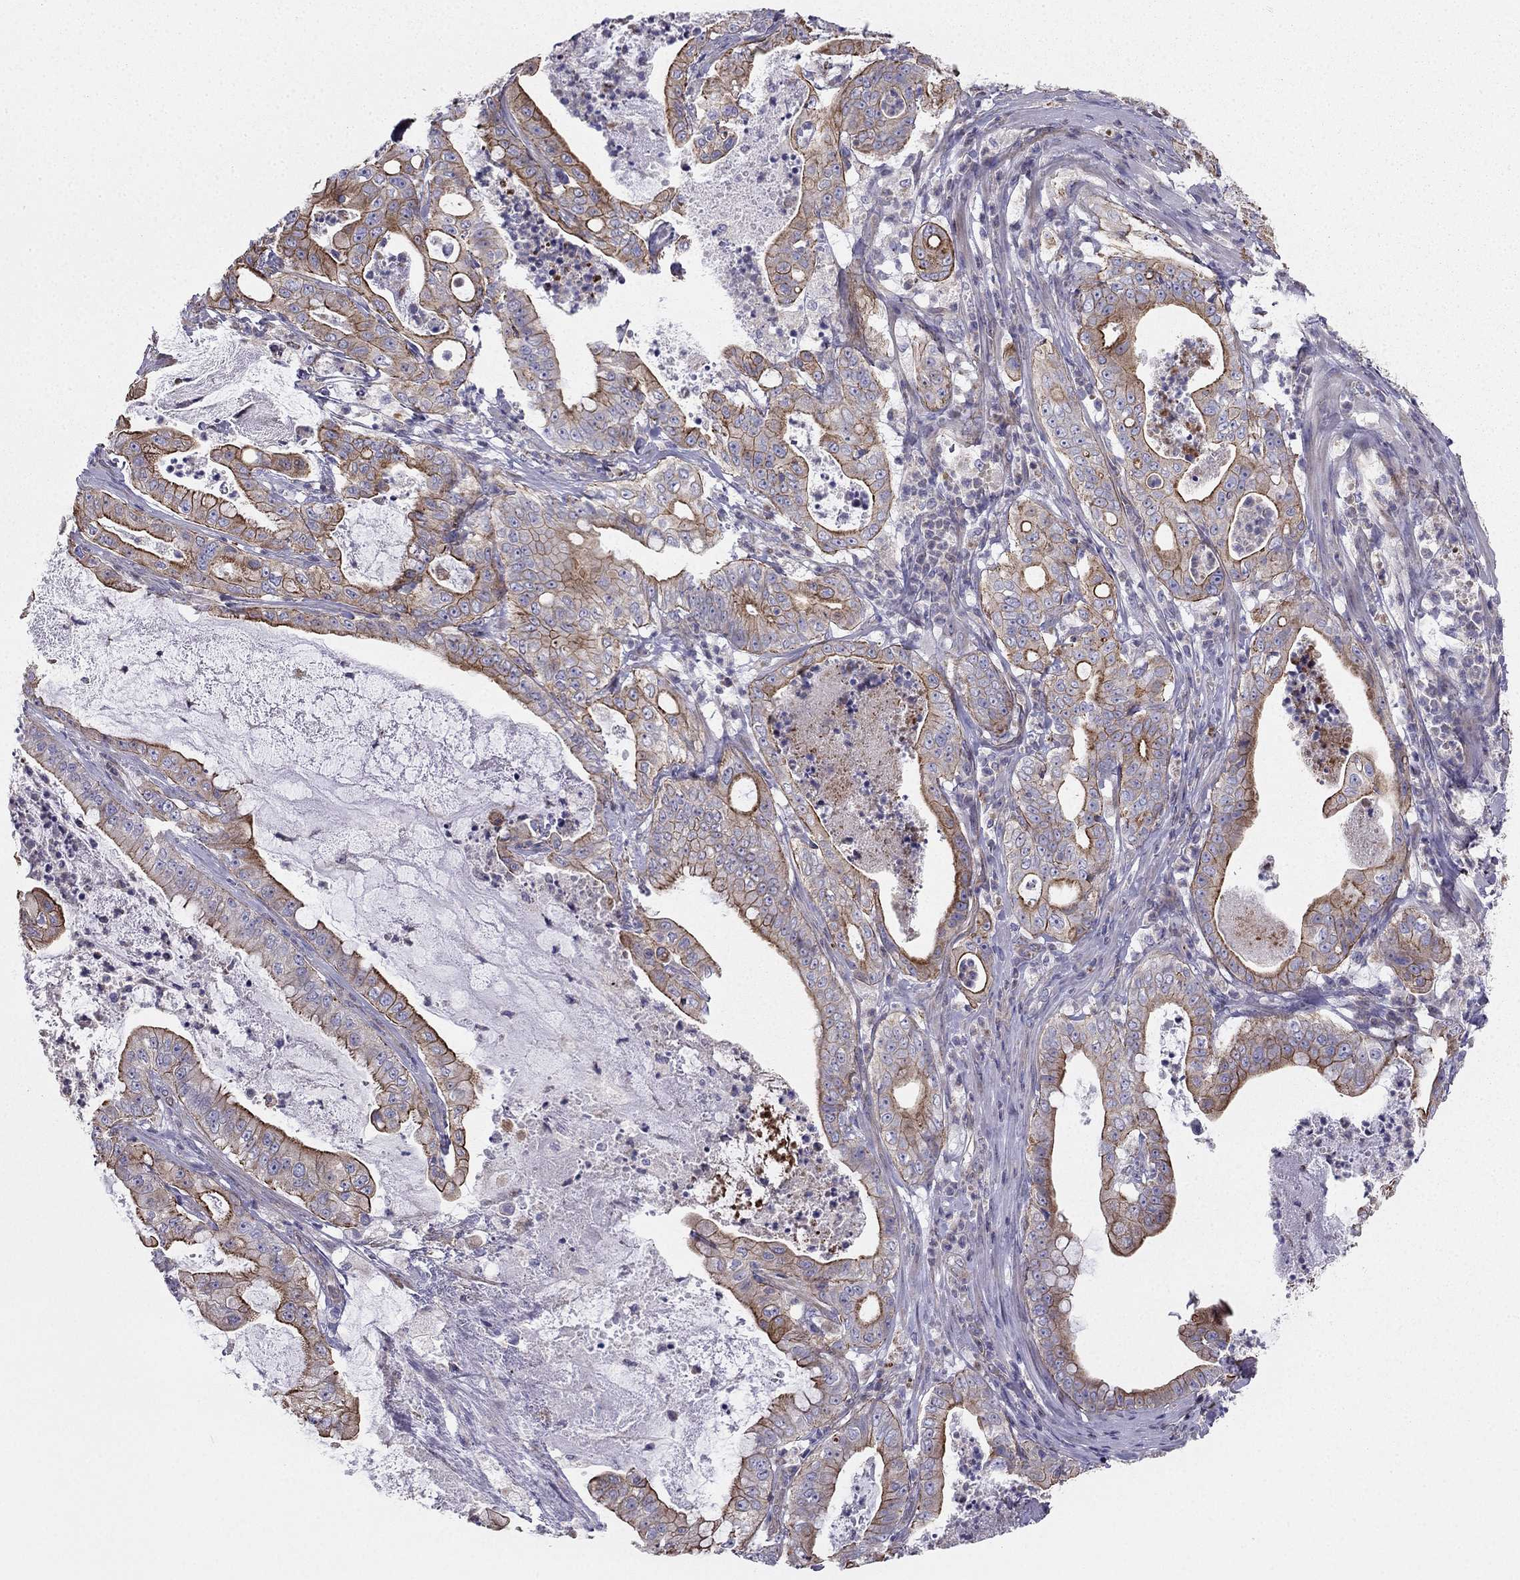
{"staining": {"intensity": "strong", "quantity": "25%-75%", "location": "cytoplasmic/membranous"}, "tissue": "pancreatic cancer", "cell_type": "Tumor cells", "image_type": "cancer", "snomed": [{"axis": "morphology", "description": "Adenocarcinoma, NOS"}, {"axis": "topography", "description": "Pancreas"}], "caption": "This is a photomicrograph of IHC staining of adenocarcinoma (pancreatic), which shows strong positivity in the cytoplasmic/membranous of tumor cells.", "gene": "ENOX1", "patient": {"sex": "male", "age": 71}}